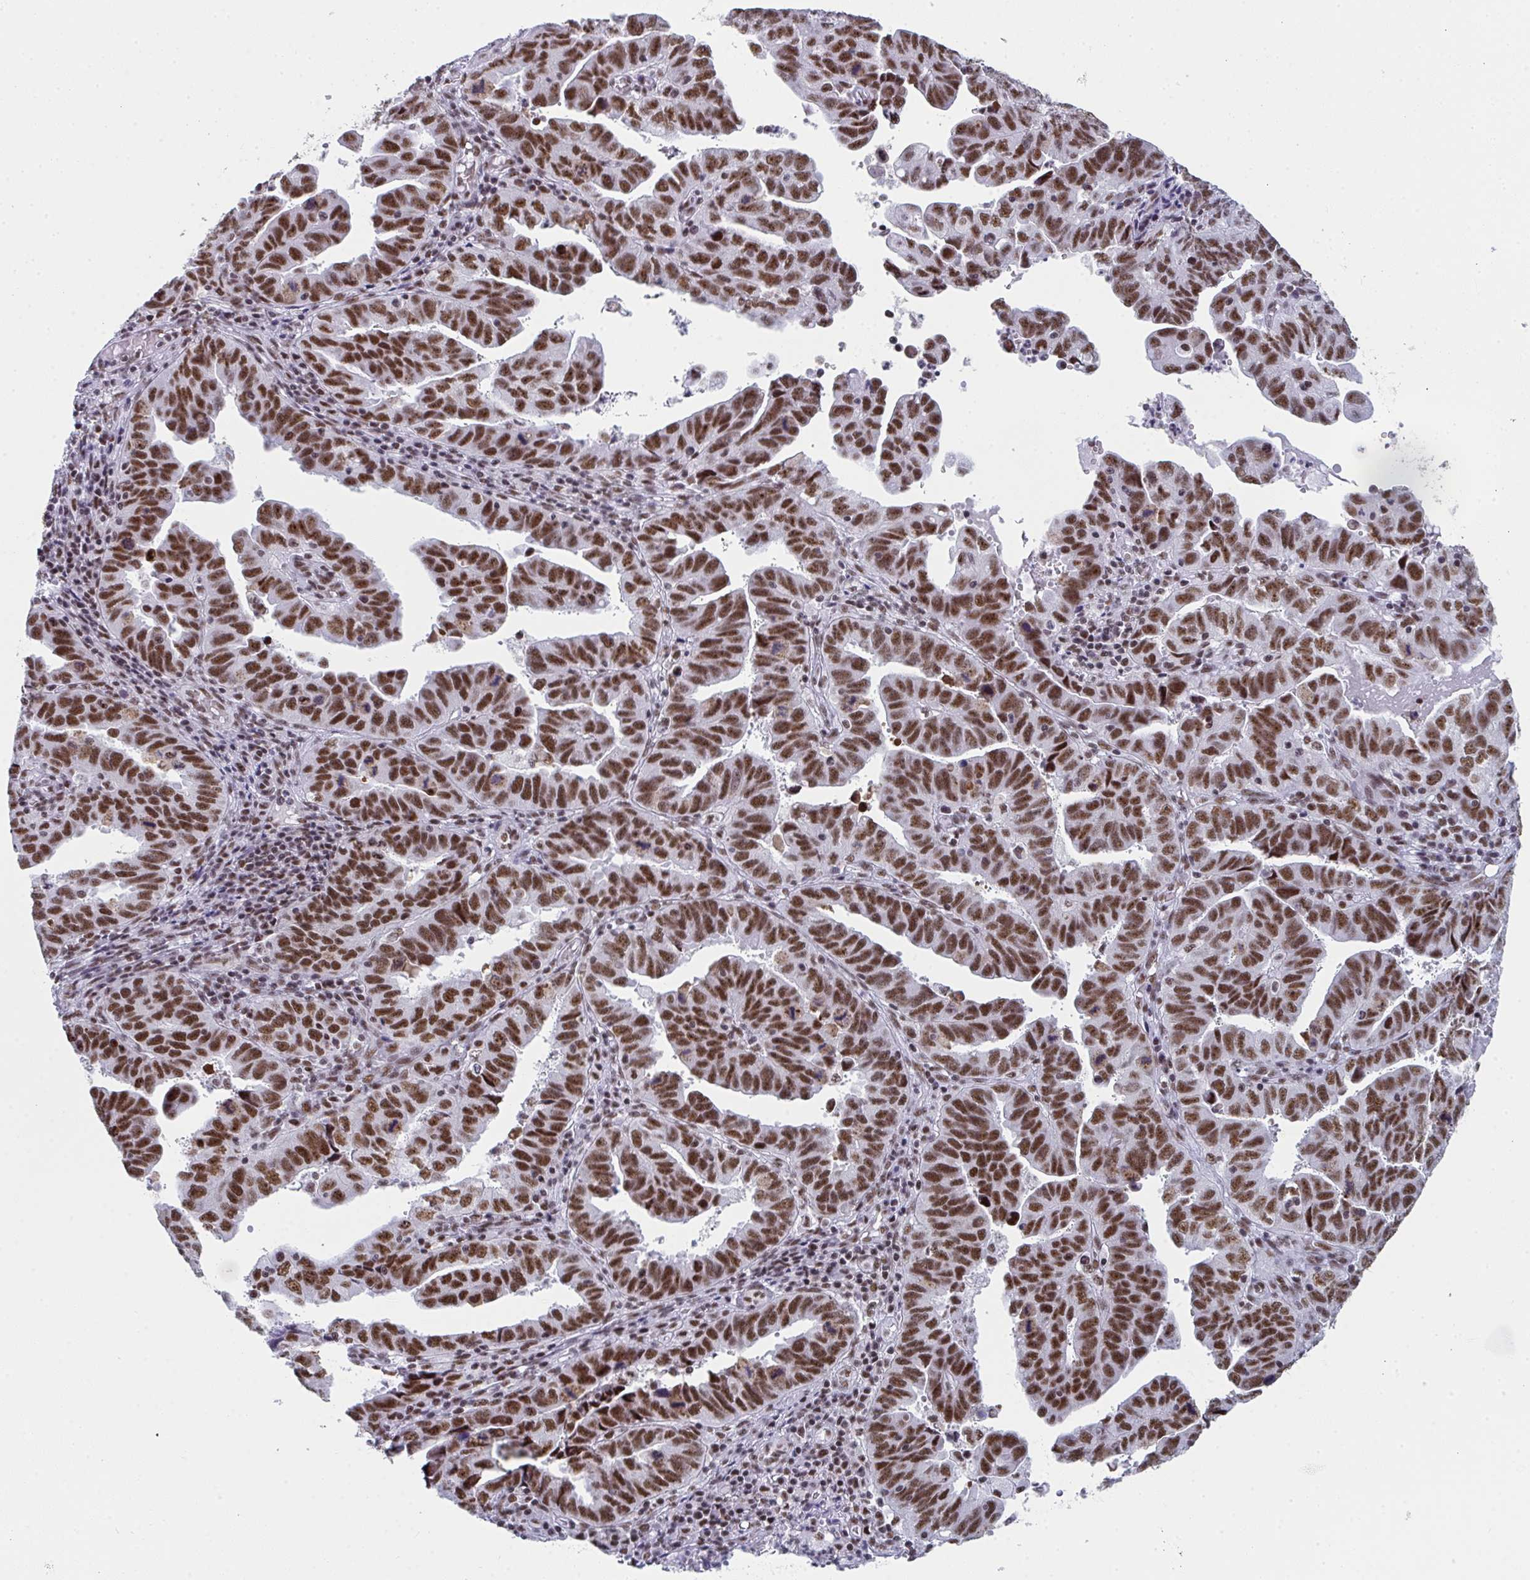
{"staining": {"intensity": "strong", "quantity": ">75%", "location": "nuclear"}, "tissue": "endometrial cancer", "cell_type": "Tumor cells", "image_type": "cancer", "snomed": [{"axis": "morphology", "description": "Adenocarcinoma, NOS"}, {"axis": "topography", "description": "Uterus"}], "caption": "Brown immunohistochemical staining in adenocarcinoma (endometrial) exhibits strong nuclear positivity in approximately >75% of tumor cells. (DAB (3,3'-diaminobenzidine) IHC, brown staining for protein, blue staining for nuclei).", "gene": "SNRNP70", "patient": {"sex": "female", "age": 62}}